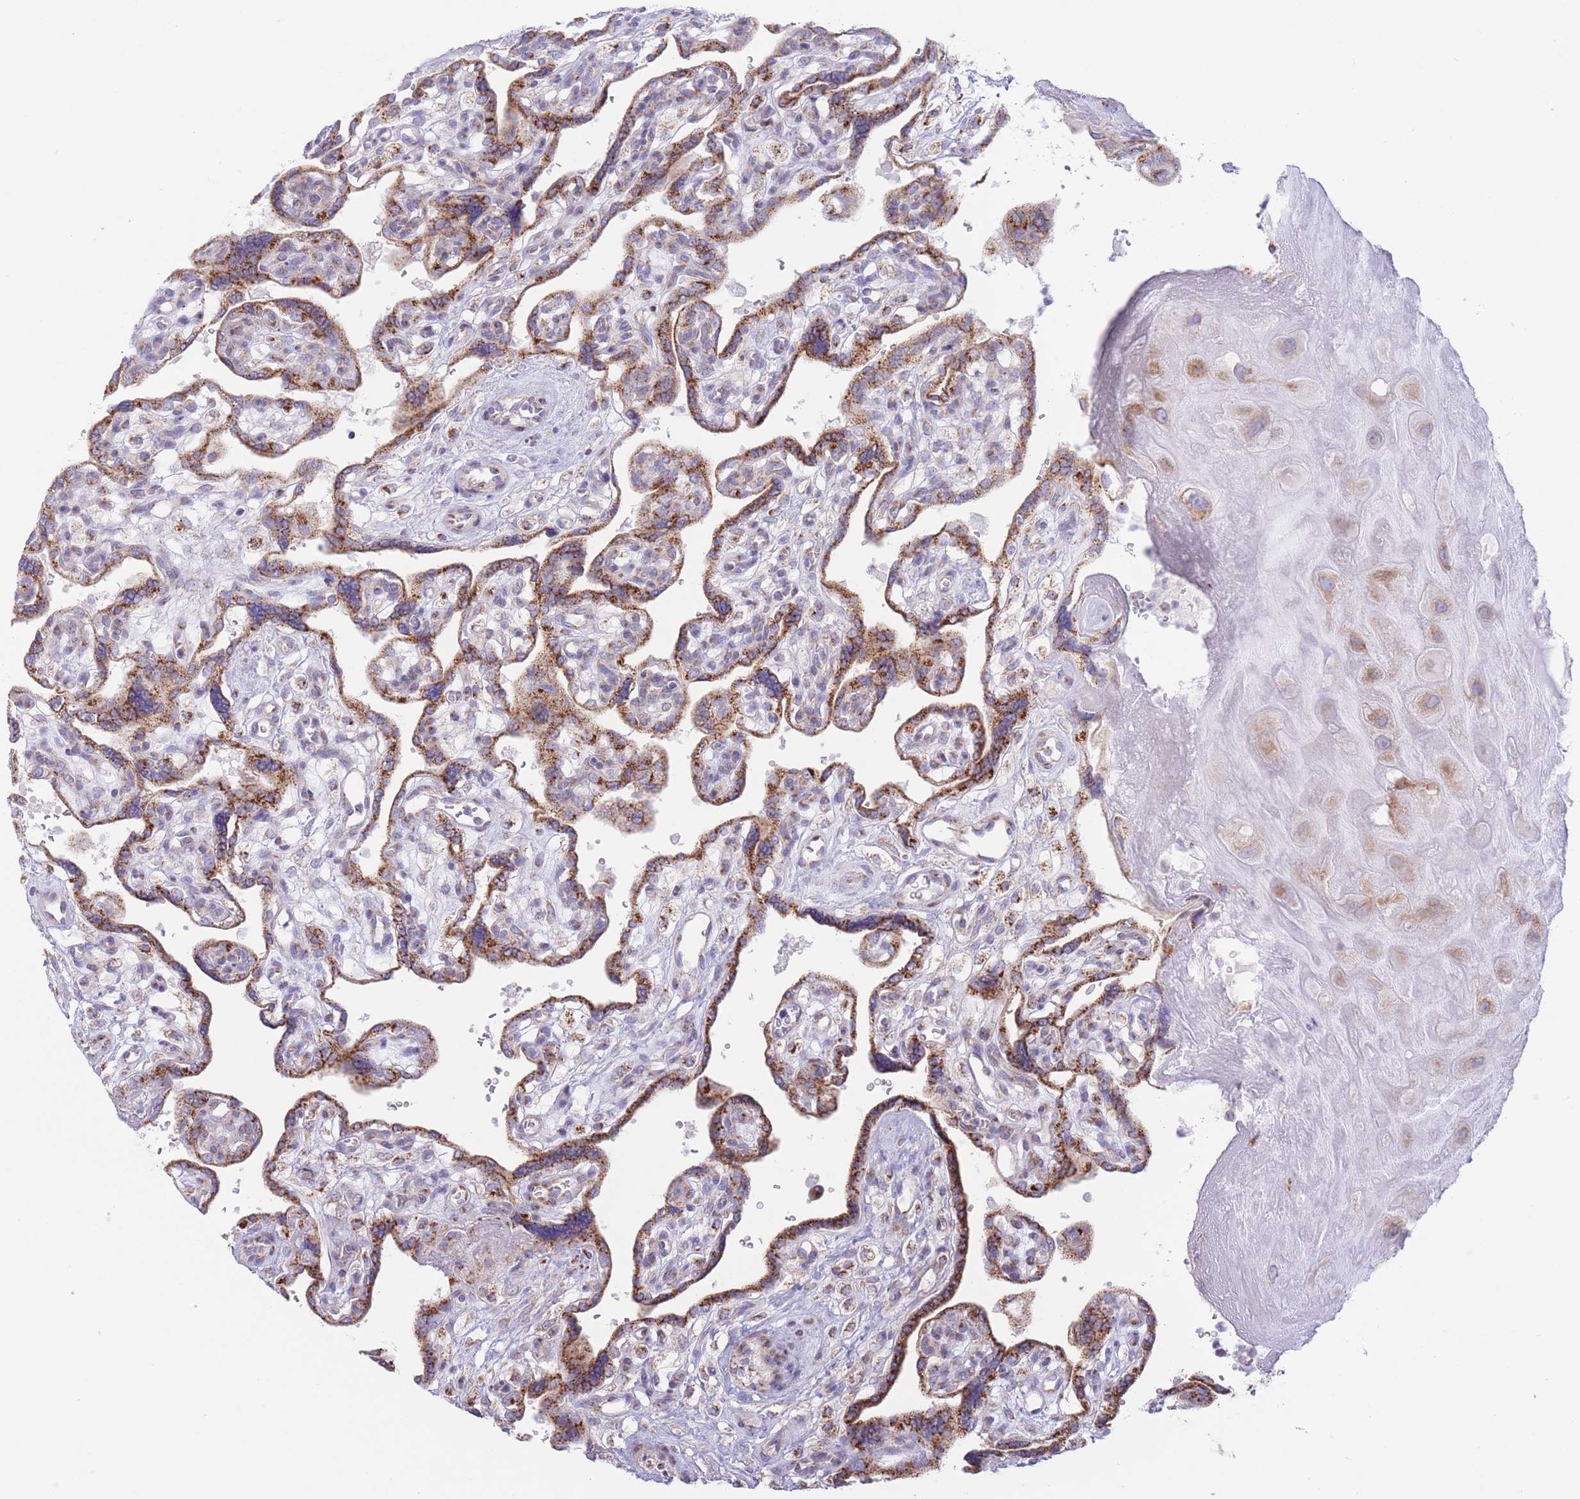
{"staining": {"intensity": "moderate", "quantity": "<25%", "location": "cytoplasmic/membranous"}, "tissue": "placenta", "cell_type": "Decidual cells", "image_type": "normal", "snomed": [{"axis": "morphology", "description": "Normal tissue, NOS"}, {"axis": "topography", "description": "Placenta"}], "caption": "This histopathology image shows IHC staining of benign placenta, with low moderate cytoplasmic/membranous staining in approximately <25% of decidual cells.", "gene": "MPND", "patient": {"sex": "female", "age": 39}}